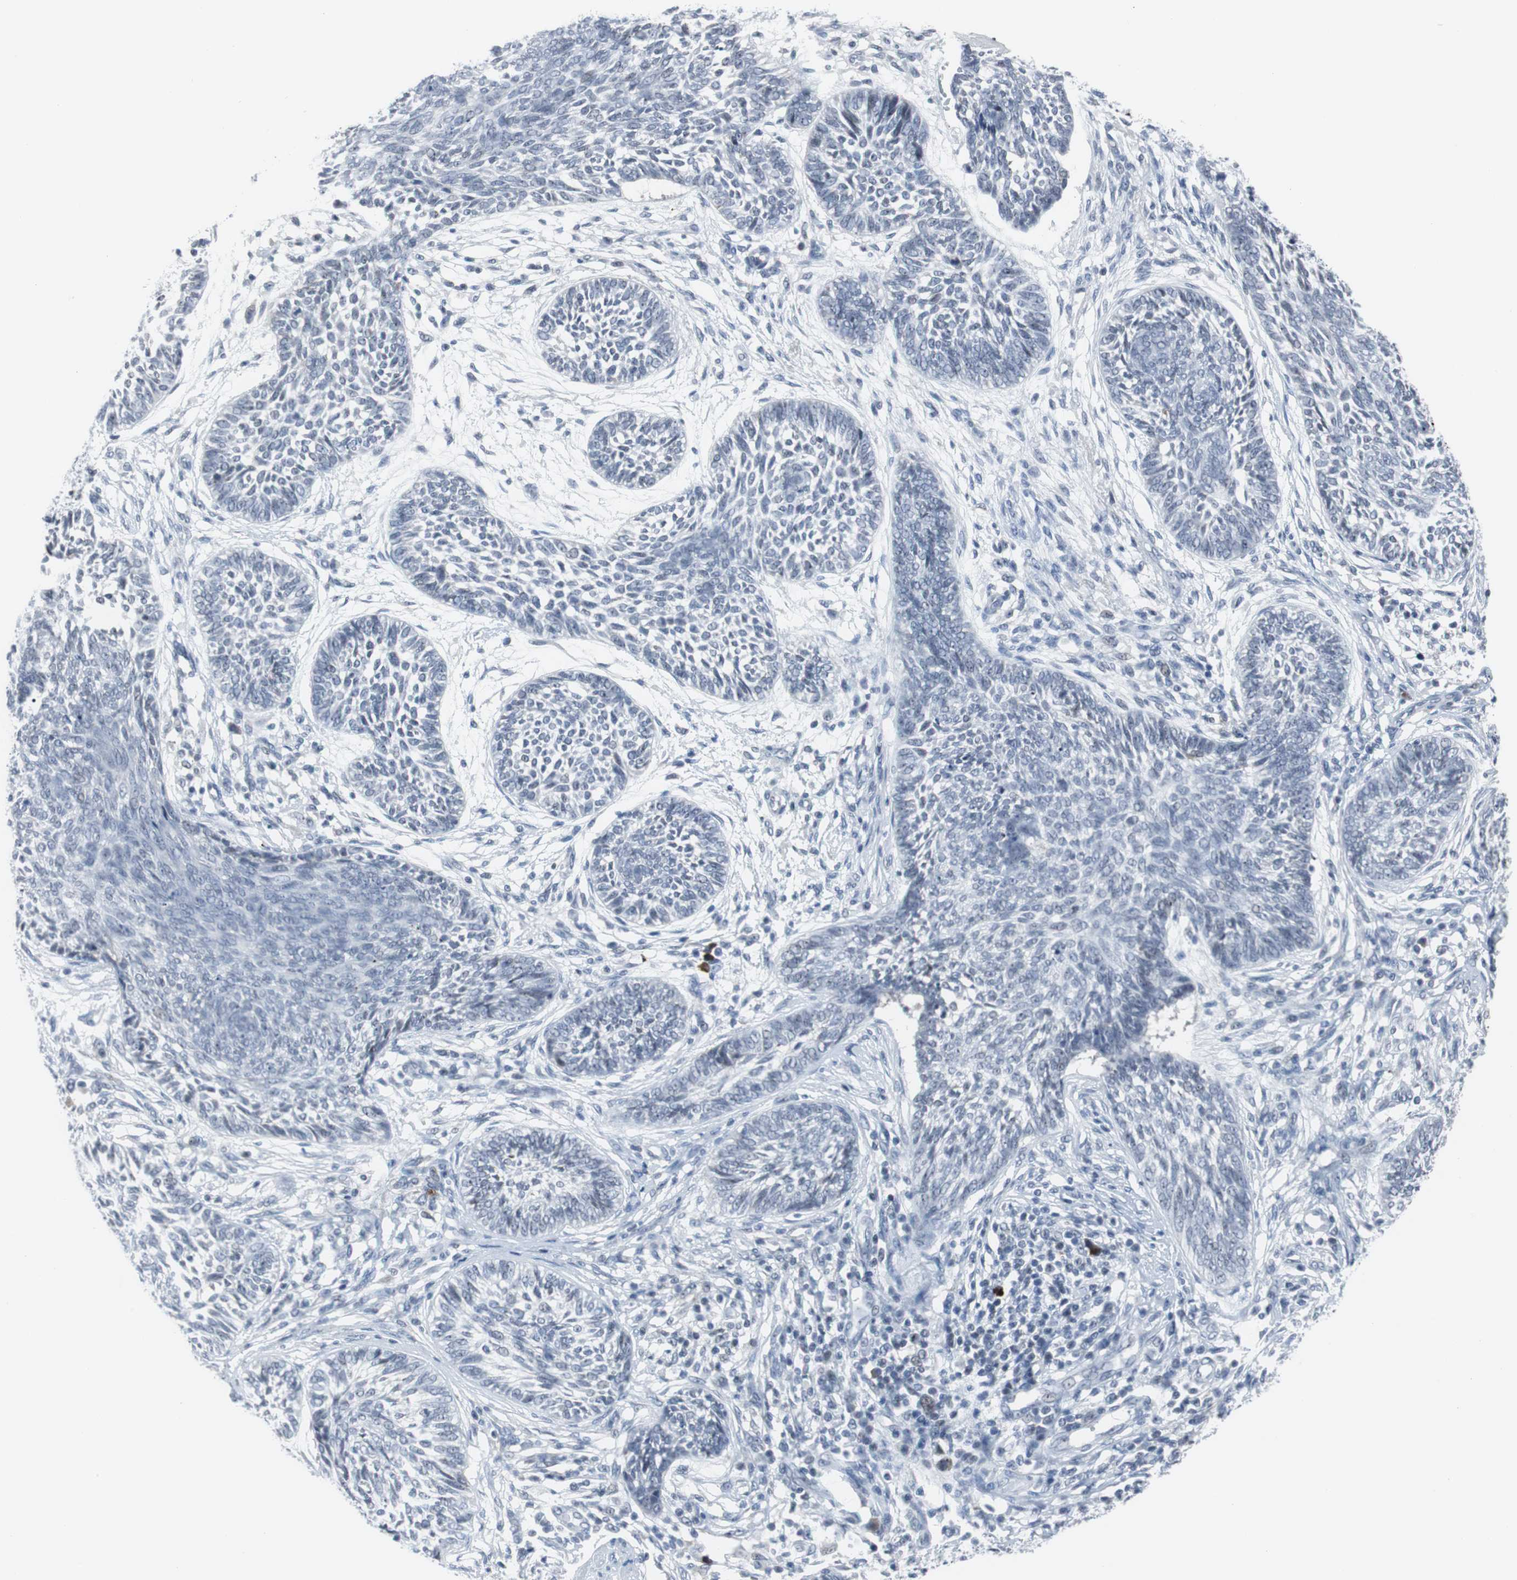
{"staining": {"intensity": "negative", "quantity": "none", "location": "none"}, "tissue": "skin cancer", "cell_type": "Tumor cells", "image_type": "cancer", "snomed": [{"axis": "morphology", "description": "Papilloma, NOS"}, {"axis": "morphology", "description": "Basal cell carcinoma"}, {"axis": "topography", "description": "Skin"}], "caption": "This is a micrograph of immunohistochemistry staining of skin cancer, which shows no staining in tumor cells.", "gene": "DOK1", "patient": {"sex": "male", "age": 87}}